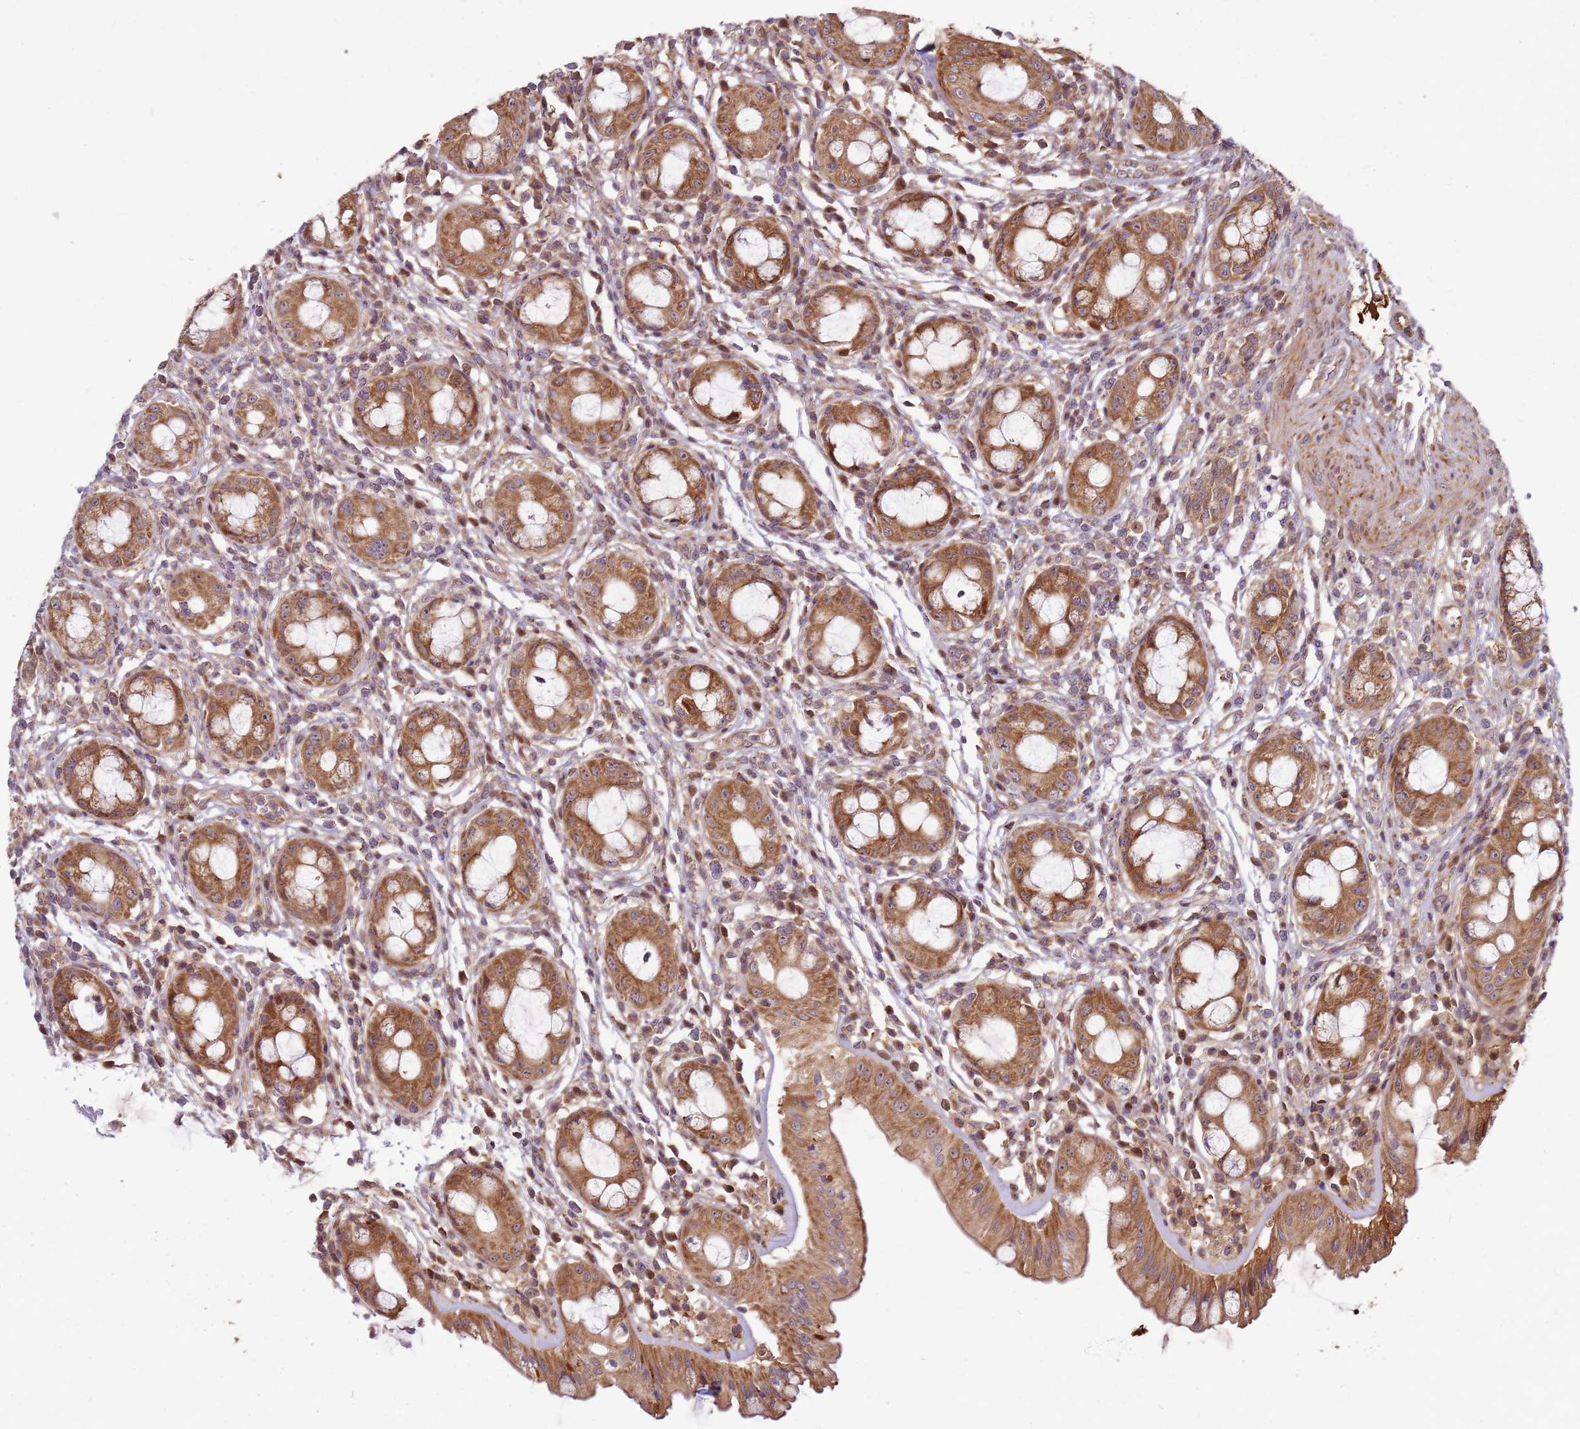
{"staining": {"intensity": "strong", "quantity": ">75%", "location": "cytoplasmic/membranous"}, "tissue": "rectum", "cell_type": "Glandular cells", "image_type": "normal", "snomed": [{"axis": "morphology", "description": "Normal tissue, NOS"}, {"axis": "topography", "description": "Rectum"}], "caption": "An immunohistochemistry (IHC) photomicrograph of benign tissue is shown. Protein staining in brown highlights strong cytoplasmic/membranous positivity in rectum within glandular cells.", "gene": "CCDC159", "patient": {"sex": "female", "age": 57}}